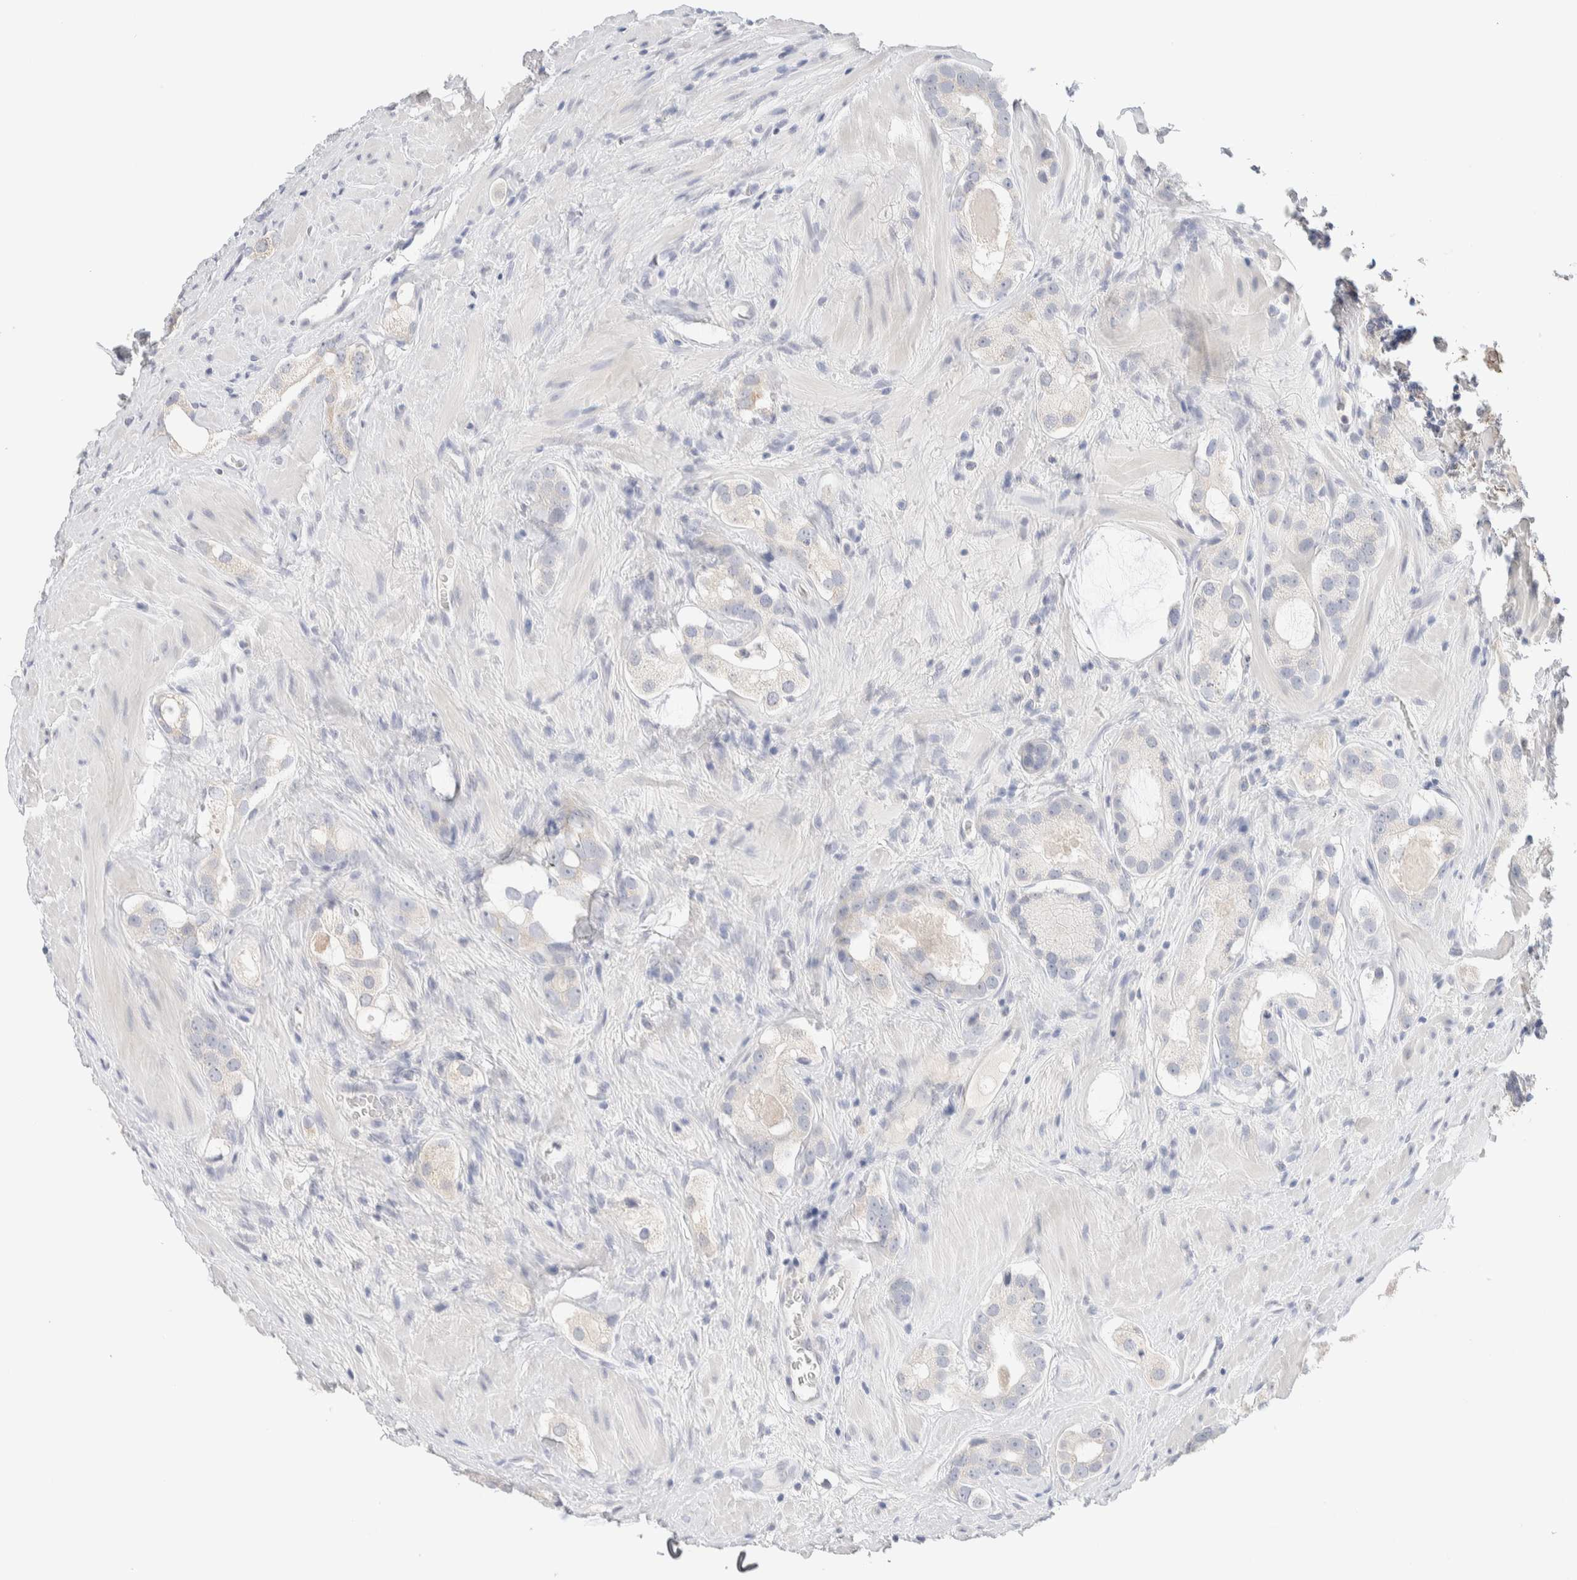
{"staining": {"intensity": "negative", "quantity": "none", "location": "none"}, "tissue": "prostate cancer", "cell_type": "Tumor cells", "image_type": "cancer", "snomed": [{"axis": "morphology", "description": "Adenocarcinoma, High grade"}, {"axis": "topography", "description": "Prostate"}], "caption": "Prostate cancer (adenocarcinoma (high-grade)) was stained to show a protein in brown. There is no significant expression in tumor cells.", "gene": "RIDA", "patient": {"sex": "male", "age": 63}}